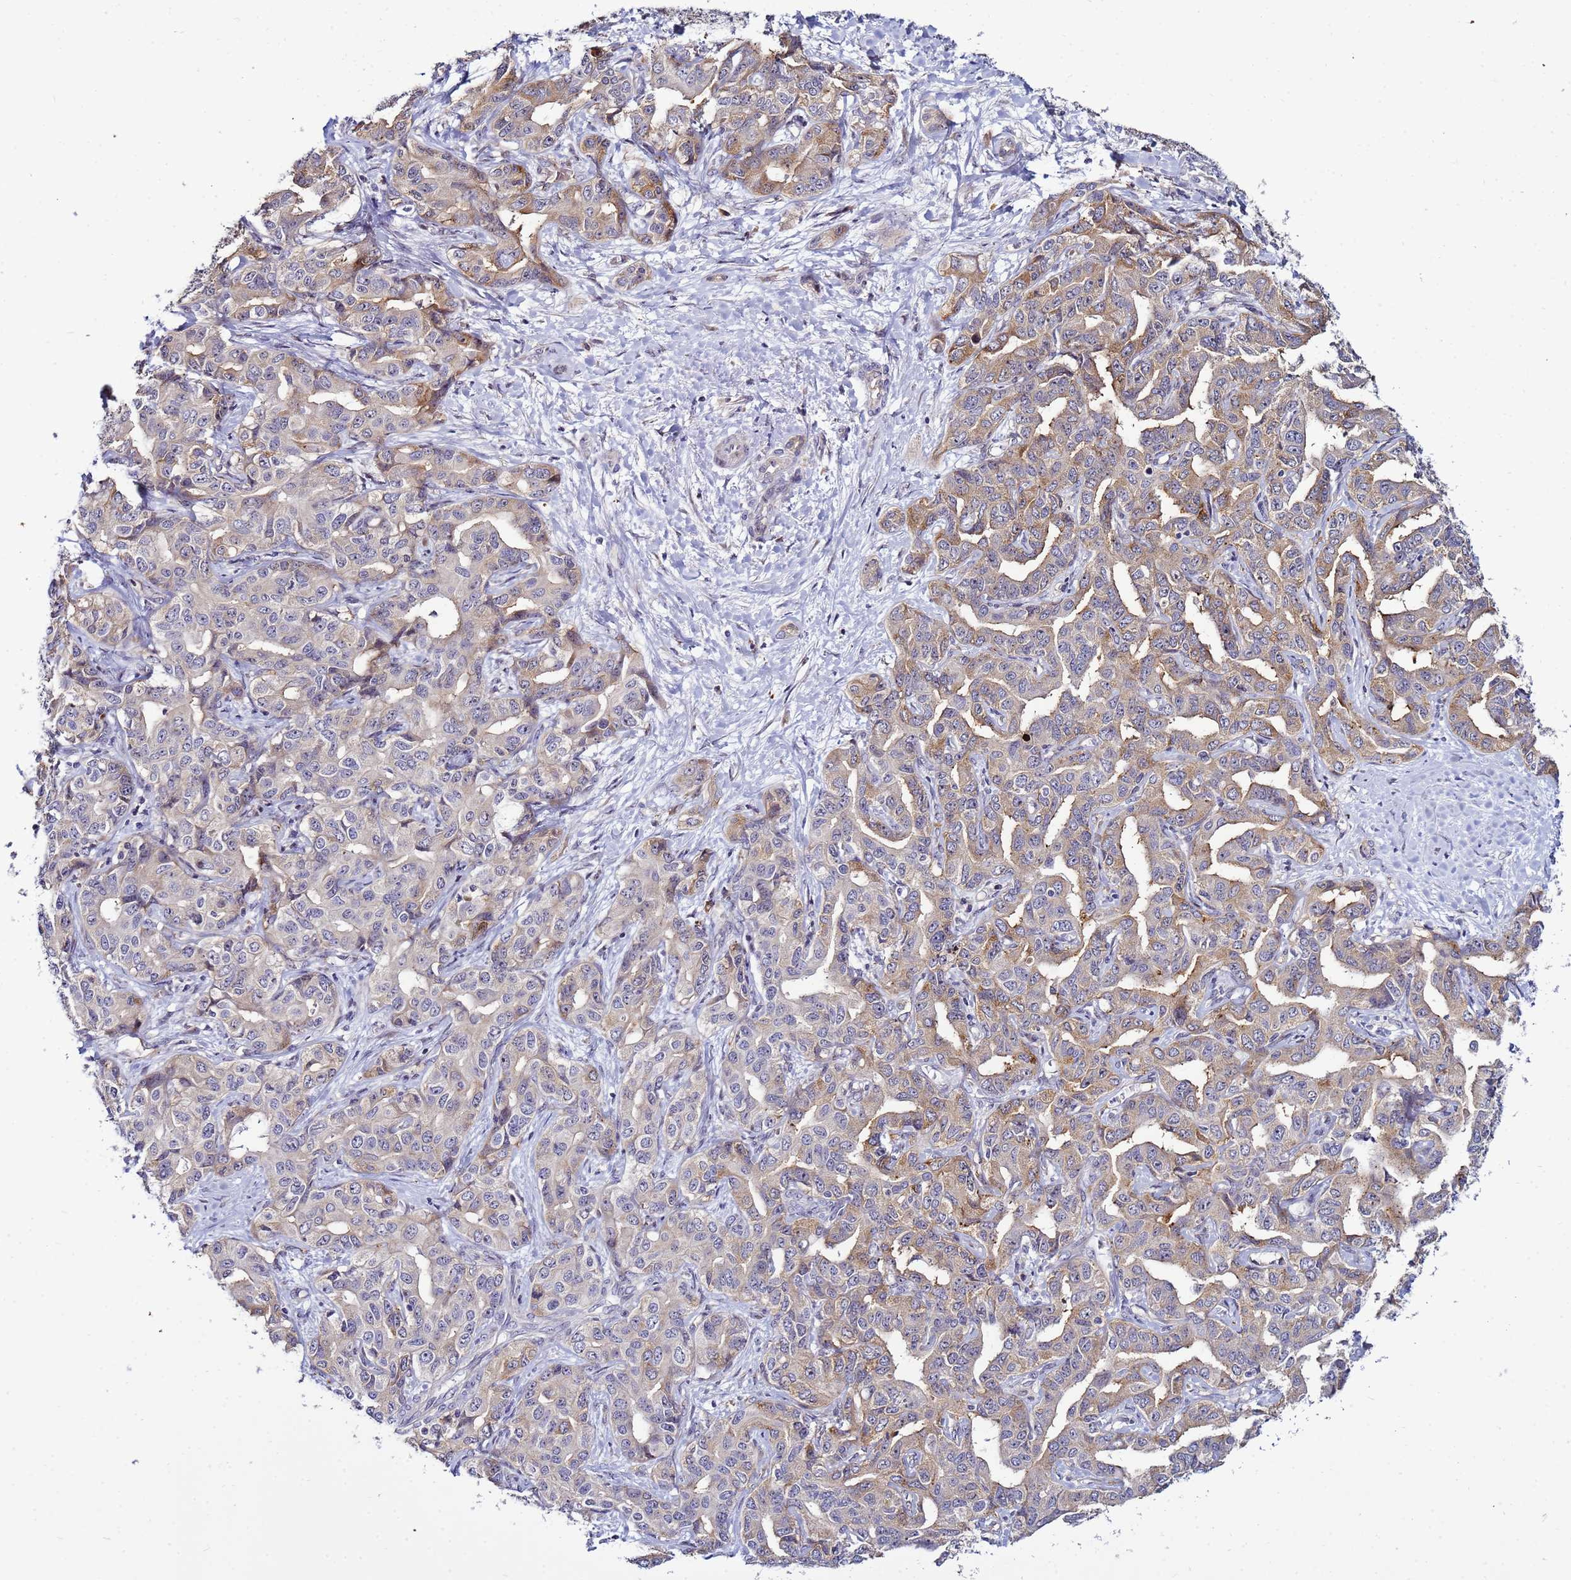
{"staining": {"intensity": "weak", "quantity": "25%-75%", "location": "cytoplasmic/membranous"}, "tissue": "liver cancer", "cell_type": "Tumor cells", "image_type": "cancer", "snomed": [{"axis": "morphology", "description": "Cholangiocarcinoma"}, {"axis": "topography", "description": "Liver"}], "caption": "Immunohistochemical staining of human liver cholangiocarcinoma exhibits low levels of weak cytoplasmic/membranous protein positivity in about 25%-75% of tumor cells.", "gene": "NOL8", "patient": {"sex": "male", "age": 59}}